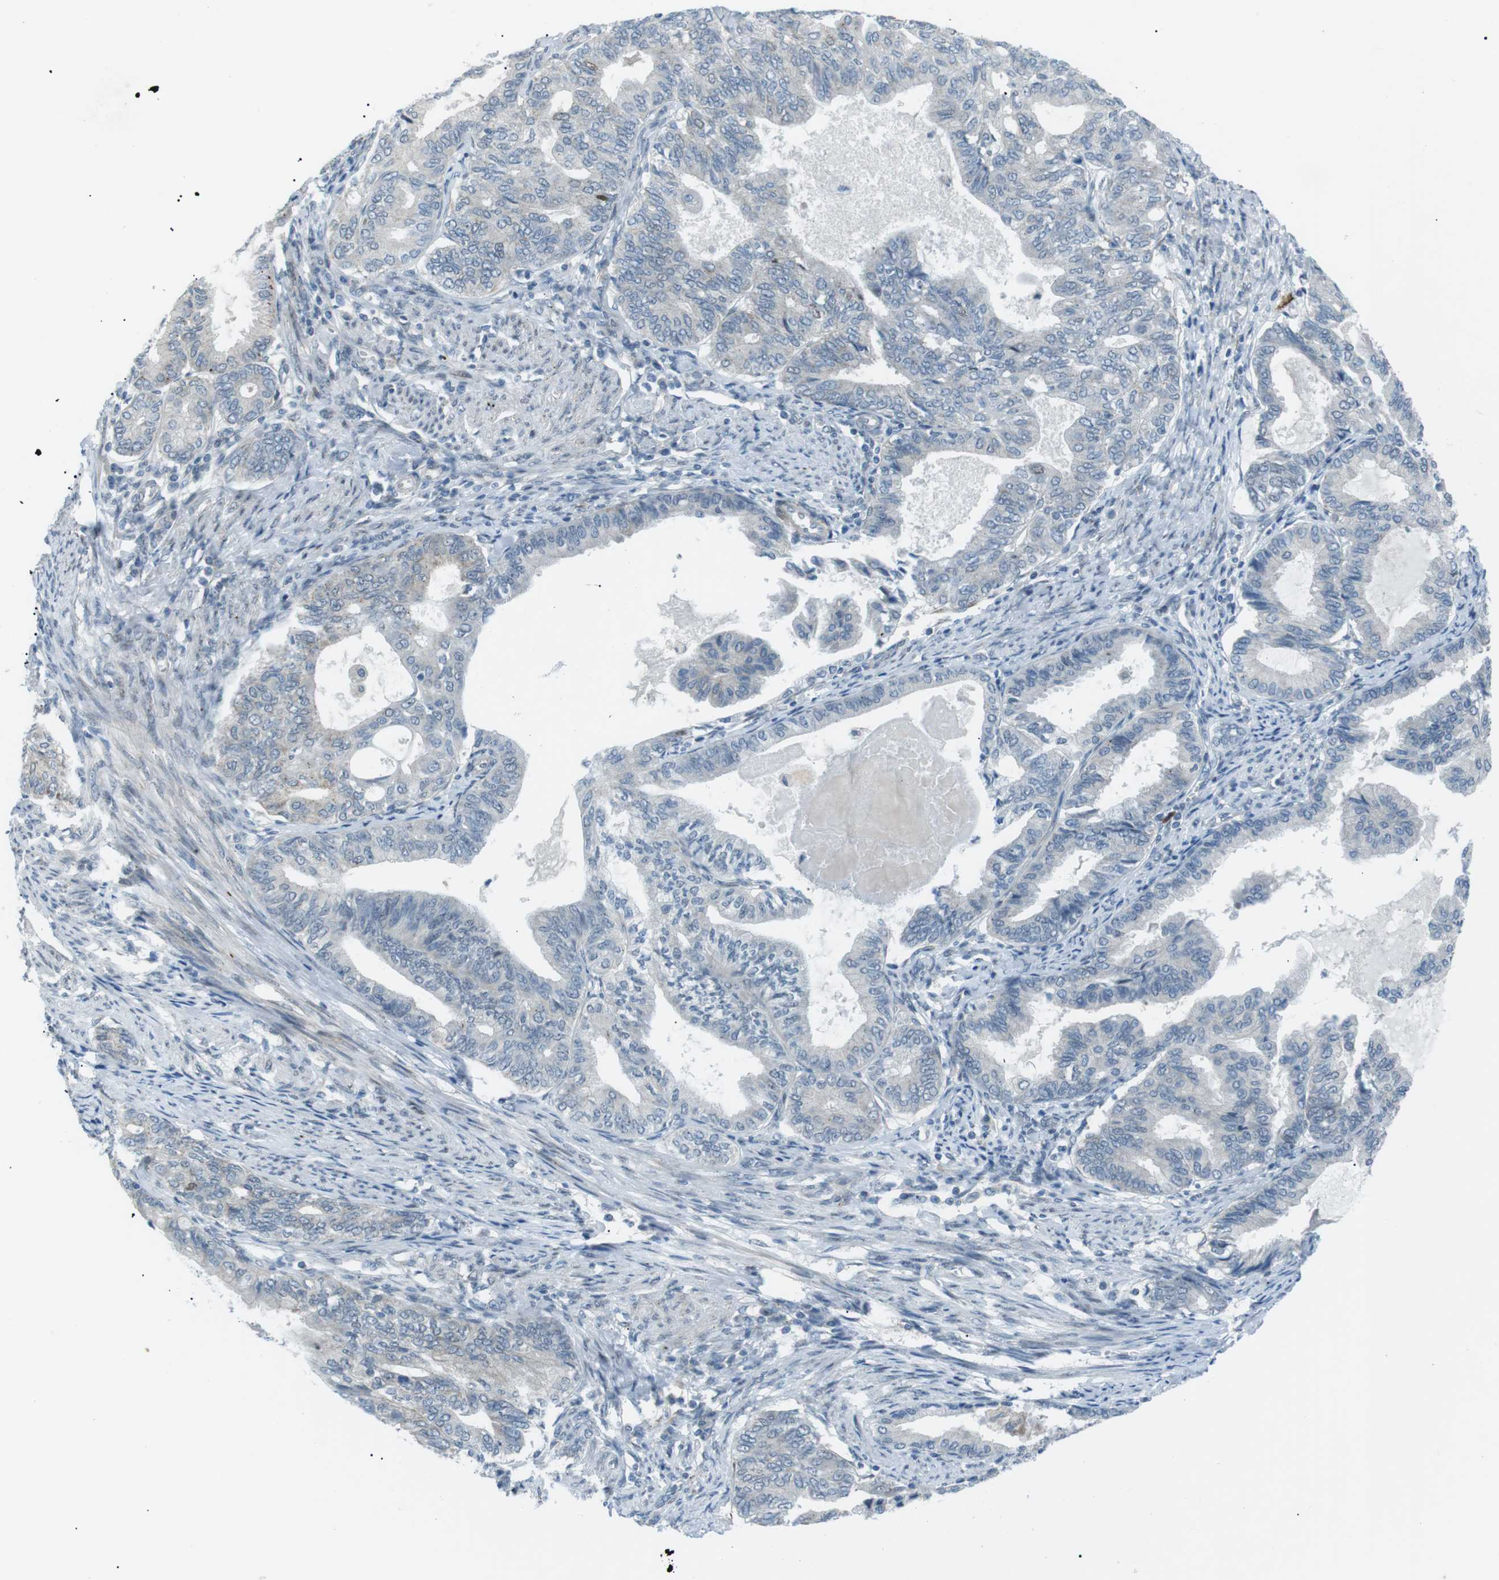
{"staining": {"intensity": "negative", "quantity": "none", "location": "none"}, "tissue": "endometrial cancer", "cell_type": "Tumor cells", "image_type": "cancer", "snomed": [{"axis": "morphology", "description": "Adenocarcinoma, NOS"}, {"axis": "topography", "description": "Endometrium"}], "caption": "High power microscopy image of an IHC histopathology image of endometrial cancer (adenocarcinoma), revealing no significant expression in tumor cells.", "gene": "ARID5B", "patient": {"sex": "female", "age": 86}}